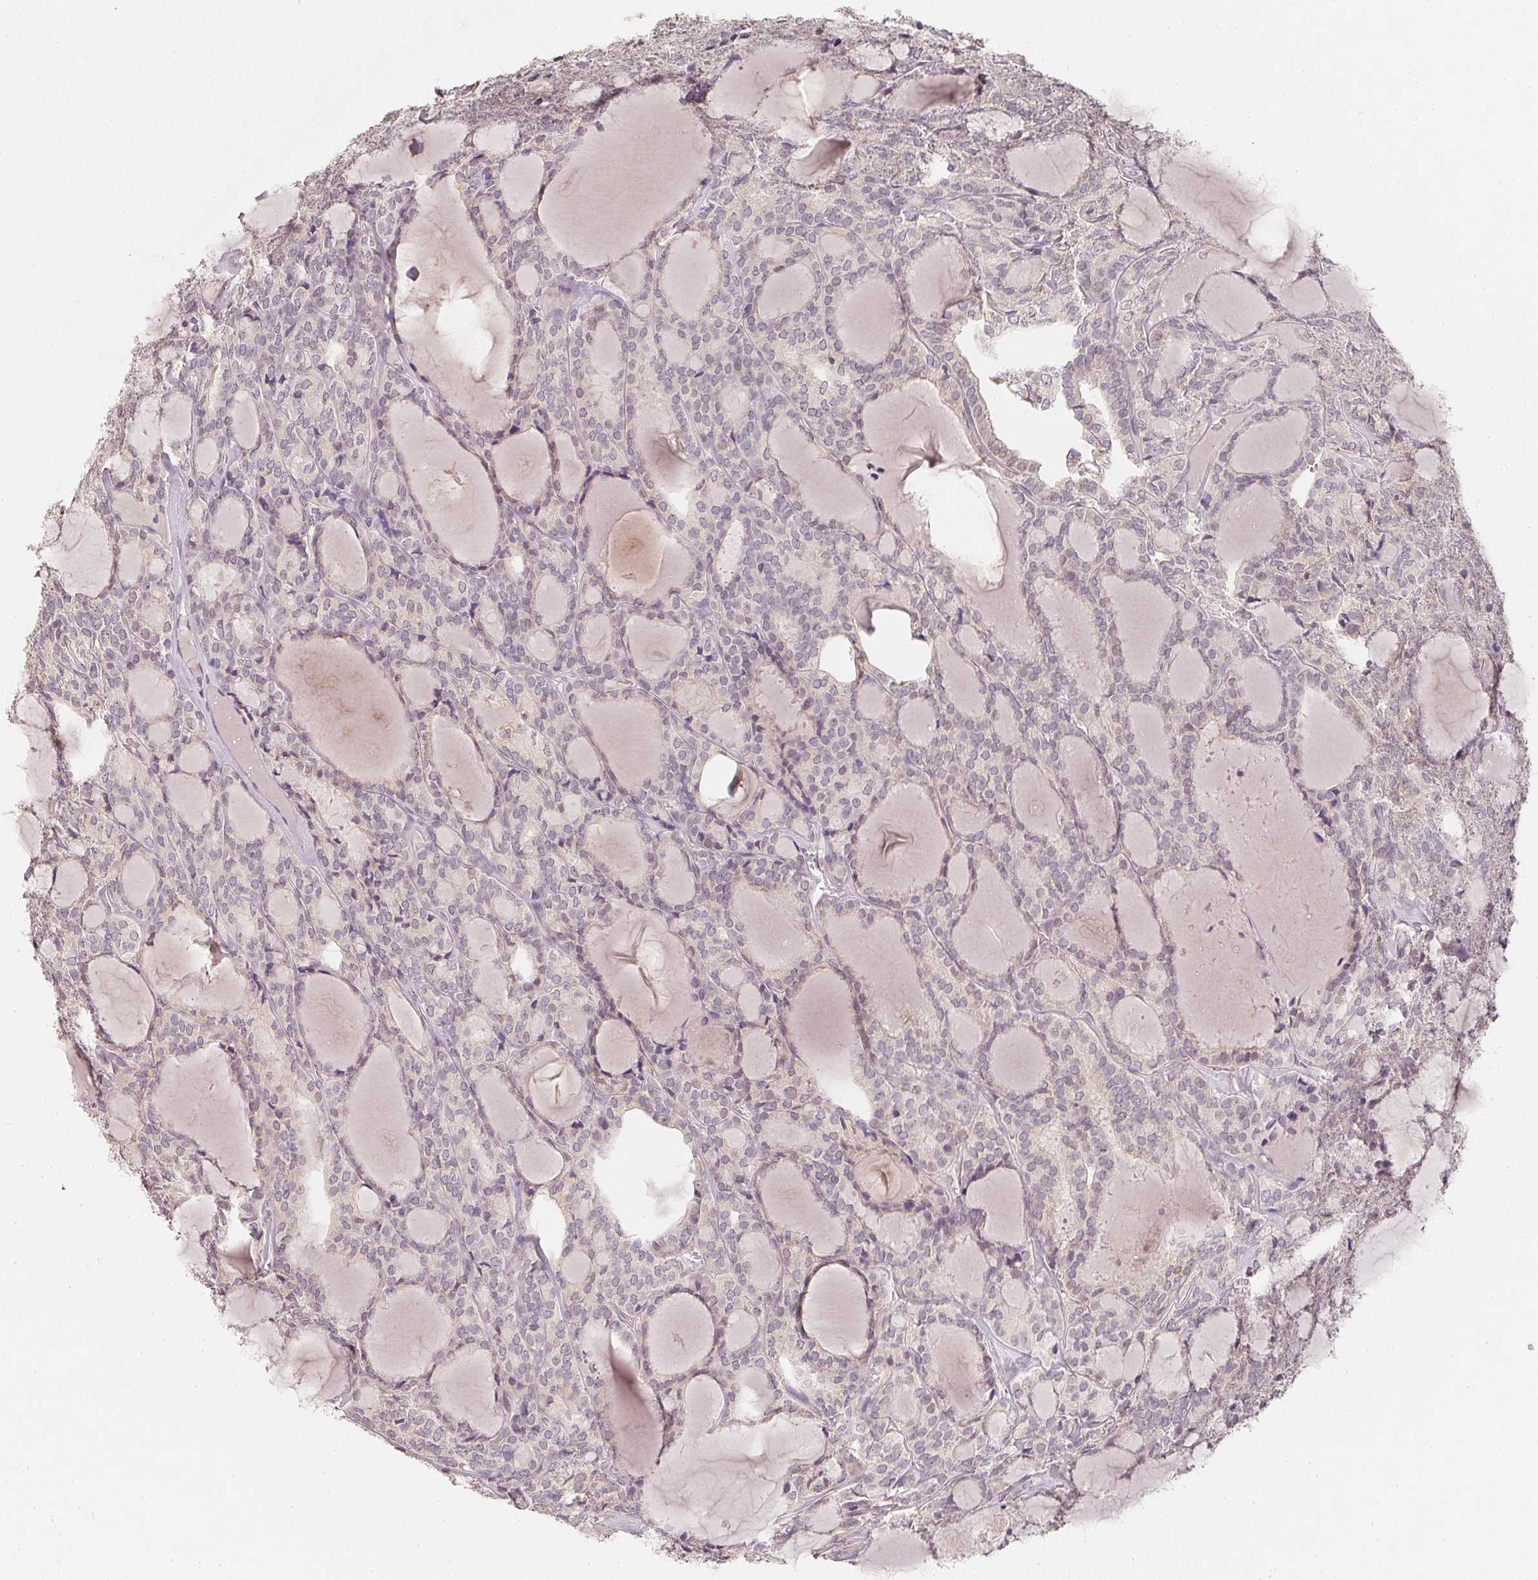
{"staining": {"intensity": "negative", "quantity": "none", "location": "none"}, "tissue": "thyroid cancer", "cell_type": "Tumor cells", "image_type": "cancer", "snomed": [{"axis": "morphology", "description": "Follicular adenoma carcinoma, NOS"}, {"axis": "topography", "description": "Thyroid gland"}], "caption": "Tumor cells show no significant protein staining in follicular adenoma carcinoma (thyroid).", "gene": "SOAT1", "patient": {"sex": "male", "age": 74}}